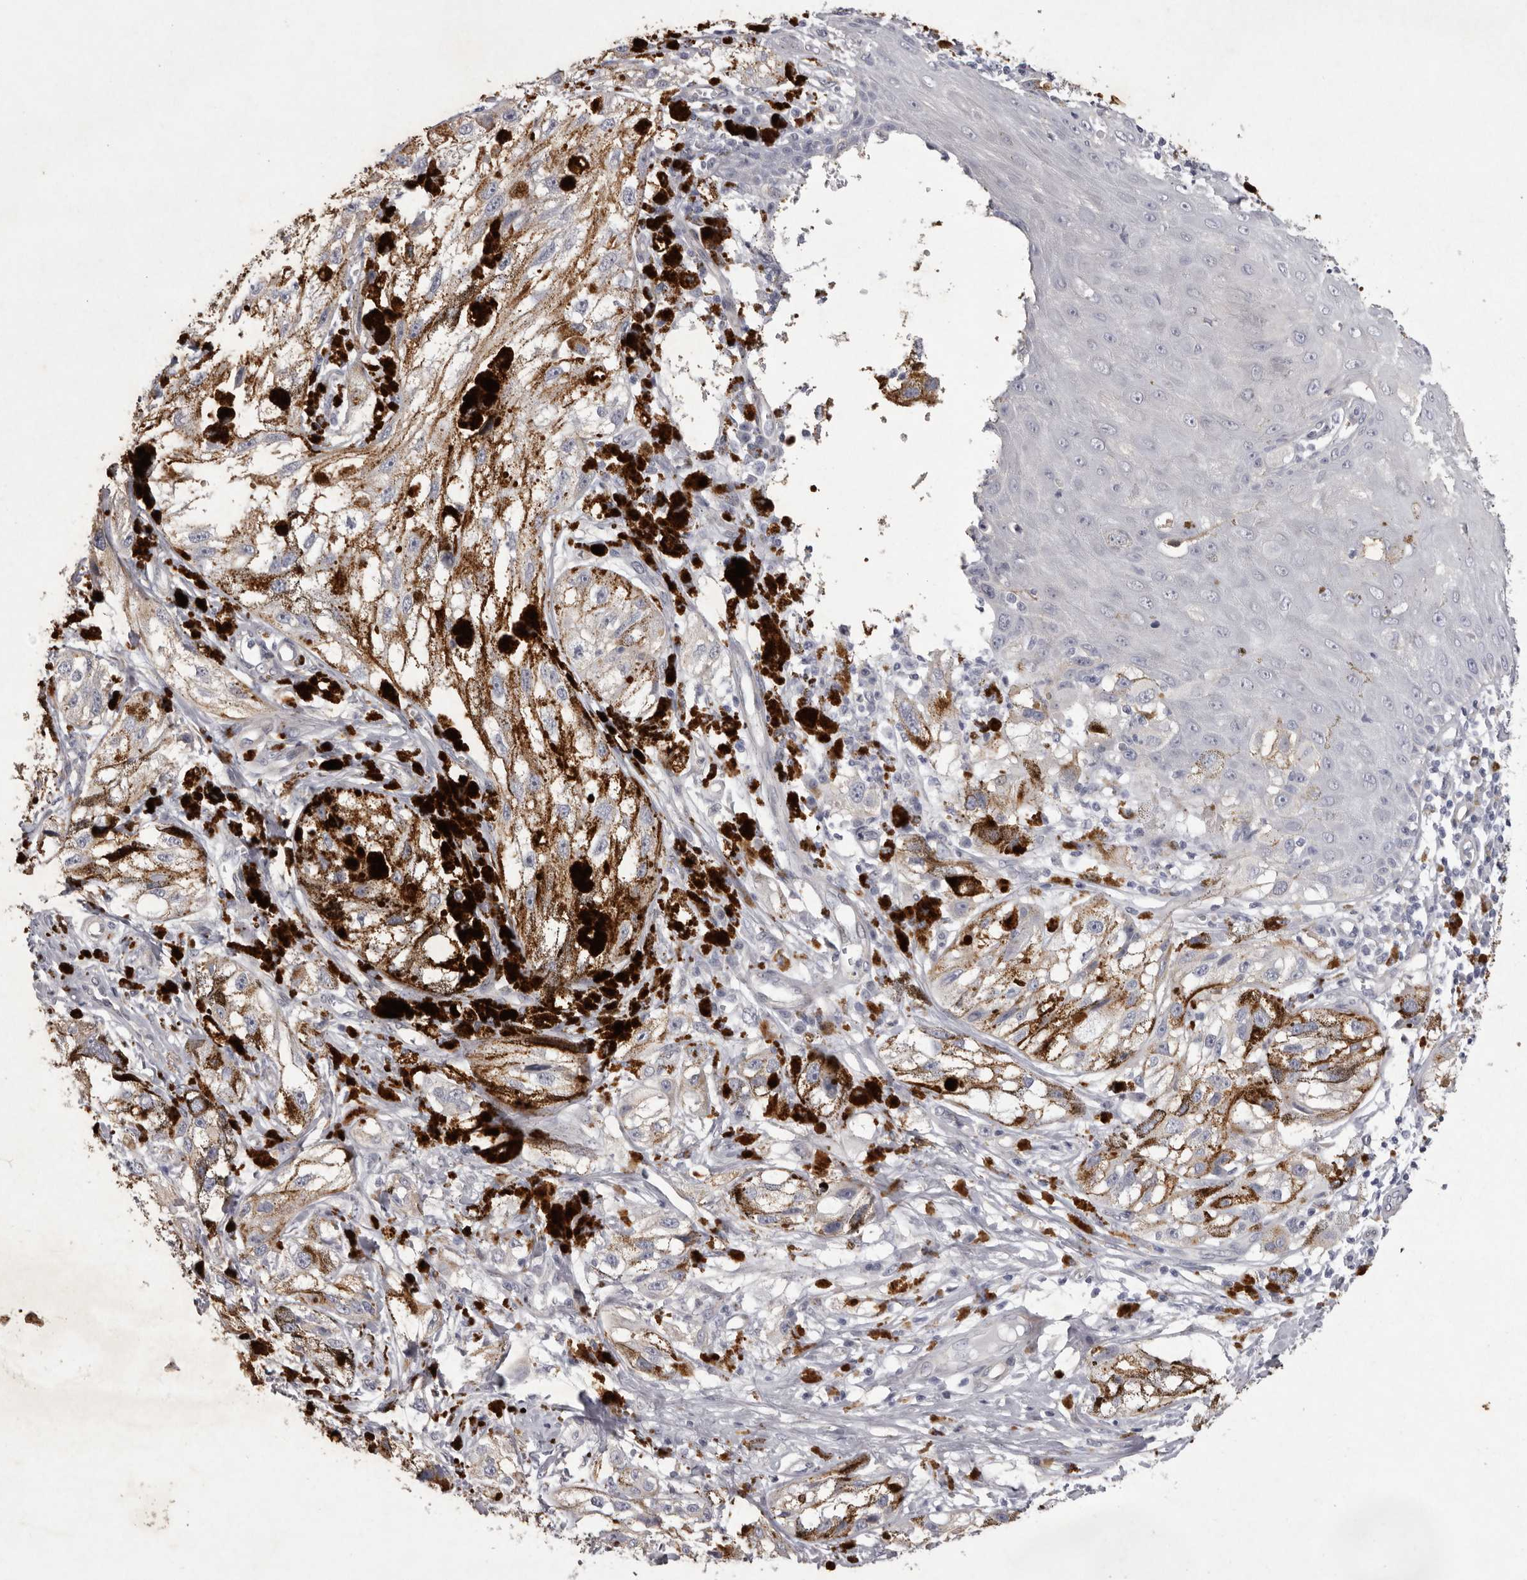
{"staining": {"intensity": "moderate", "quantity": ">75%", "location": "cytoplasmic/membranous"}, "tissue": "melanoma", "cell_type": "Tumor cells", "image_type": "cancer", "snomed": [{"axis": "morphology", "description": "Malignant melanoma, NOS"}, {"axis": "topography", "description": "Skin"}], "caption": "Melanoma stained for a protein exhibits moderate cytoplasmic/membranous positivity in tumor cells.", "gene": "NKAIN4", "patient": {"sex": "male", "age": 88}}